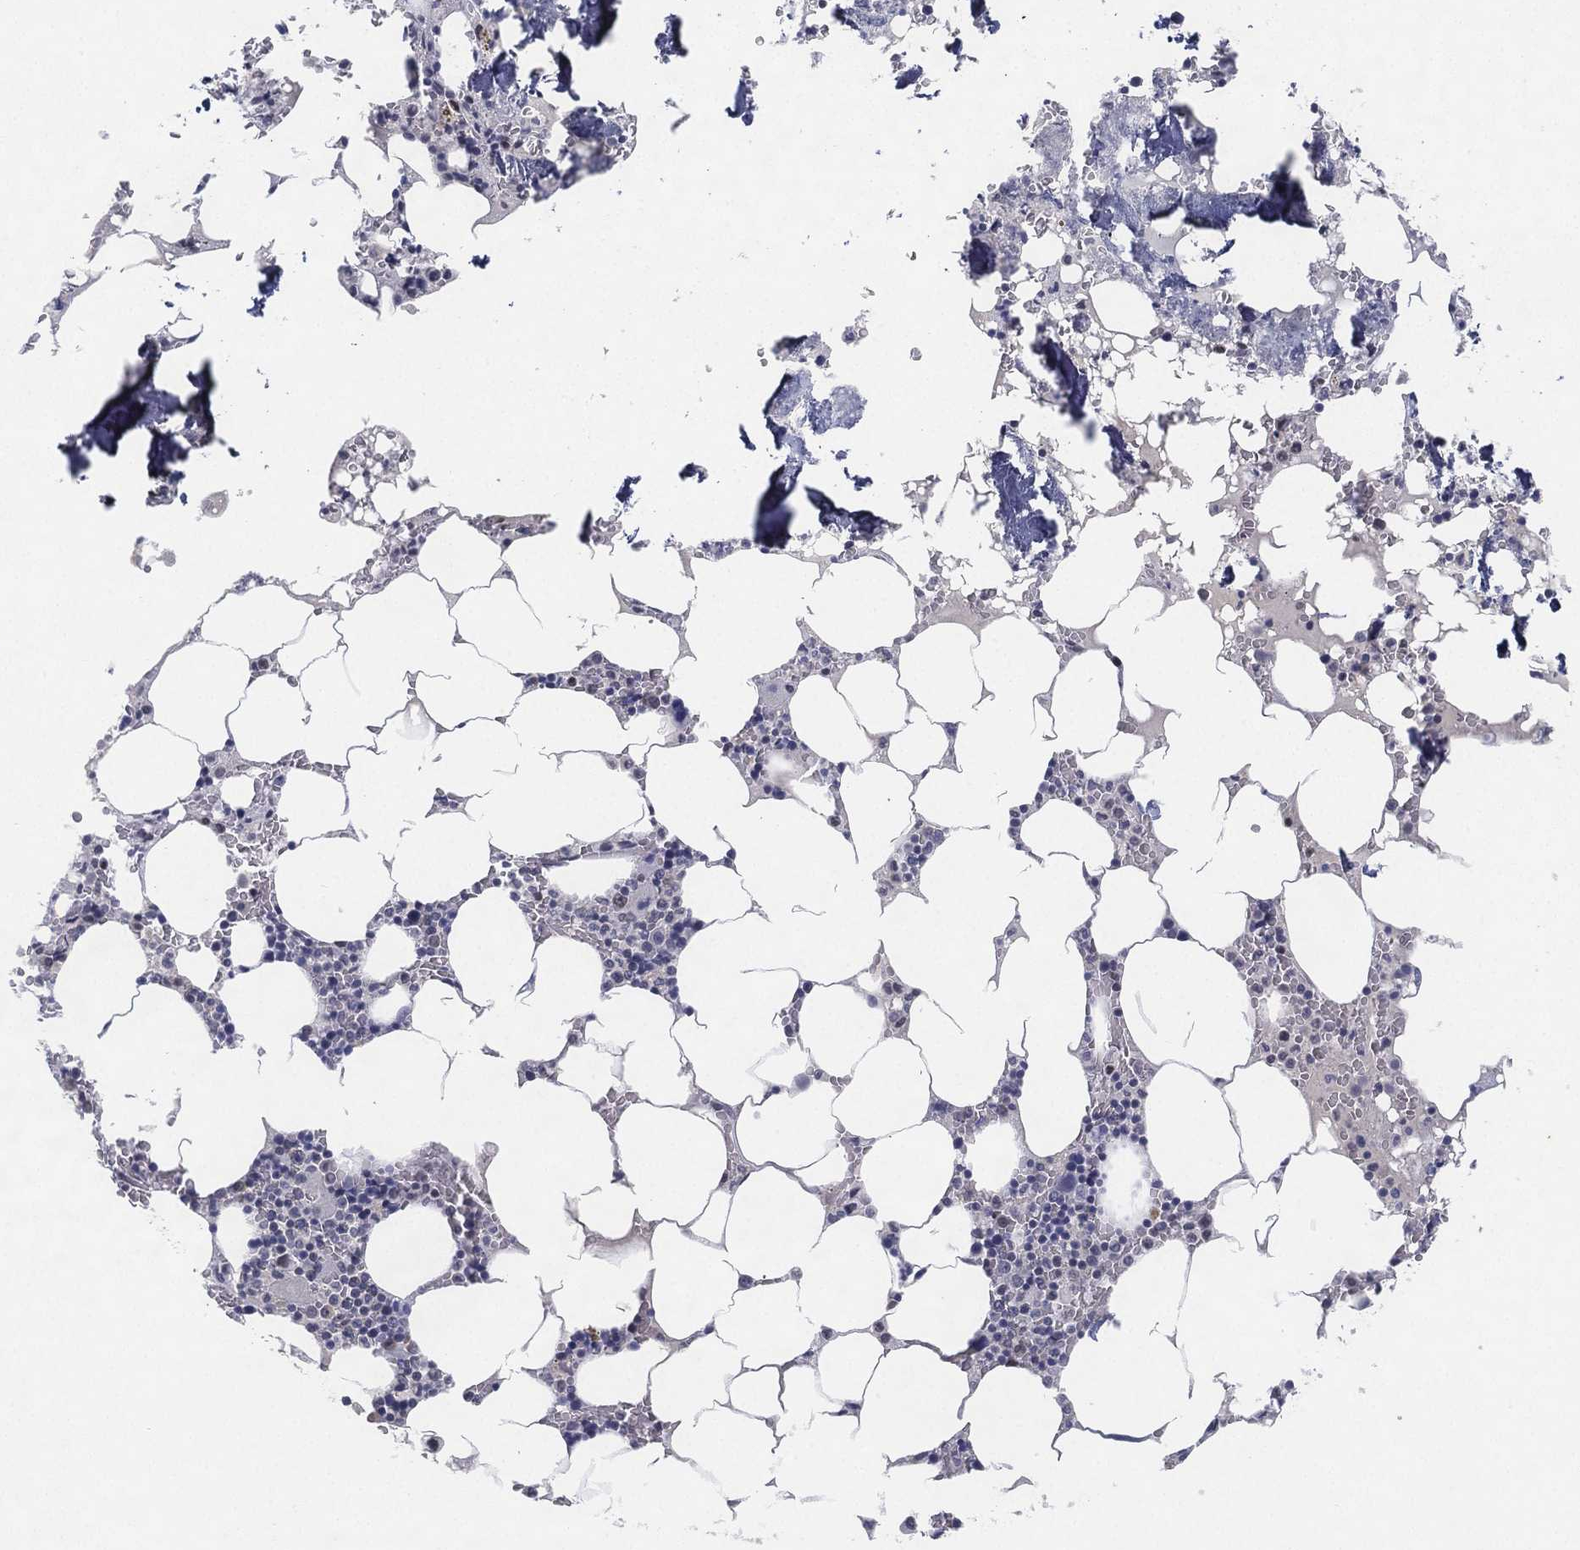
{"staining": {"intensity": "negative", "quantity": "none", "location": "none"}, "tissue": "bone marrow", "cell_type": "Hematopoietic cells", "image_type": "normal", "snomed": [{"axis": "morphology", "description": "Normal tissue, NOS"}, {"axis": "topography", "description": "Bone marrow"}], "caption": "This is an IHC image of unremarkable bone marrow. There is no positivity in hematopoietic cells.", "gene": "MS4A8", "patient": {"sex": "female", "age": 64}}